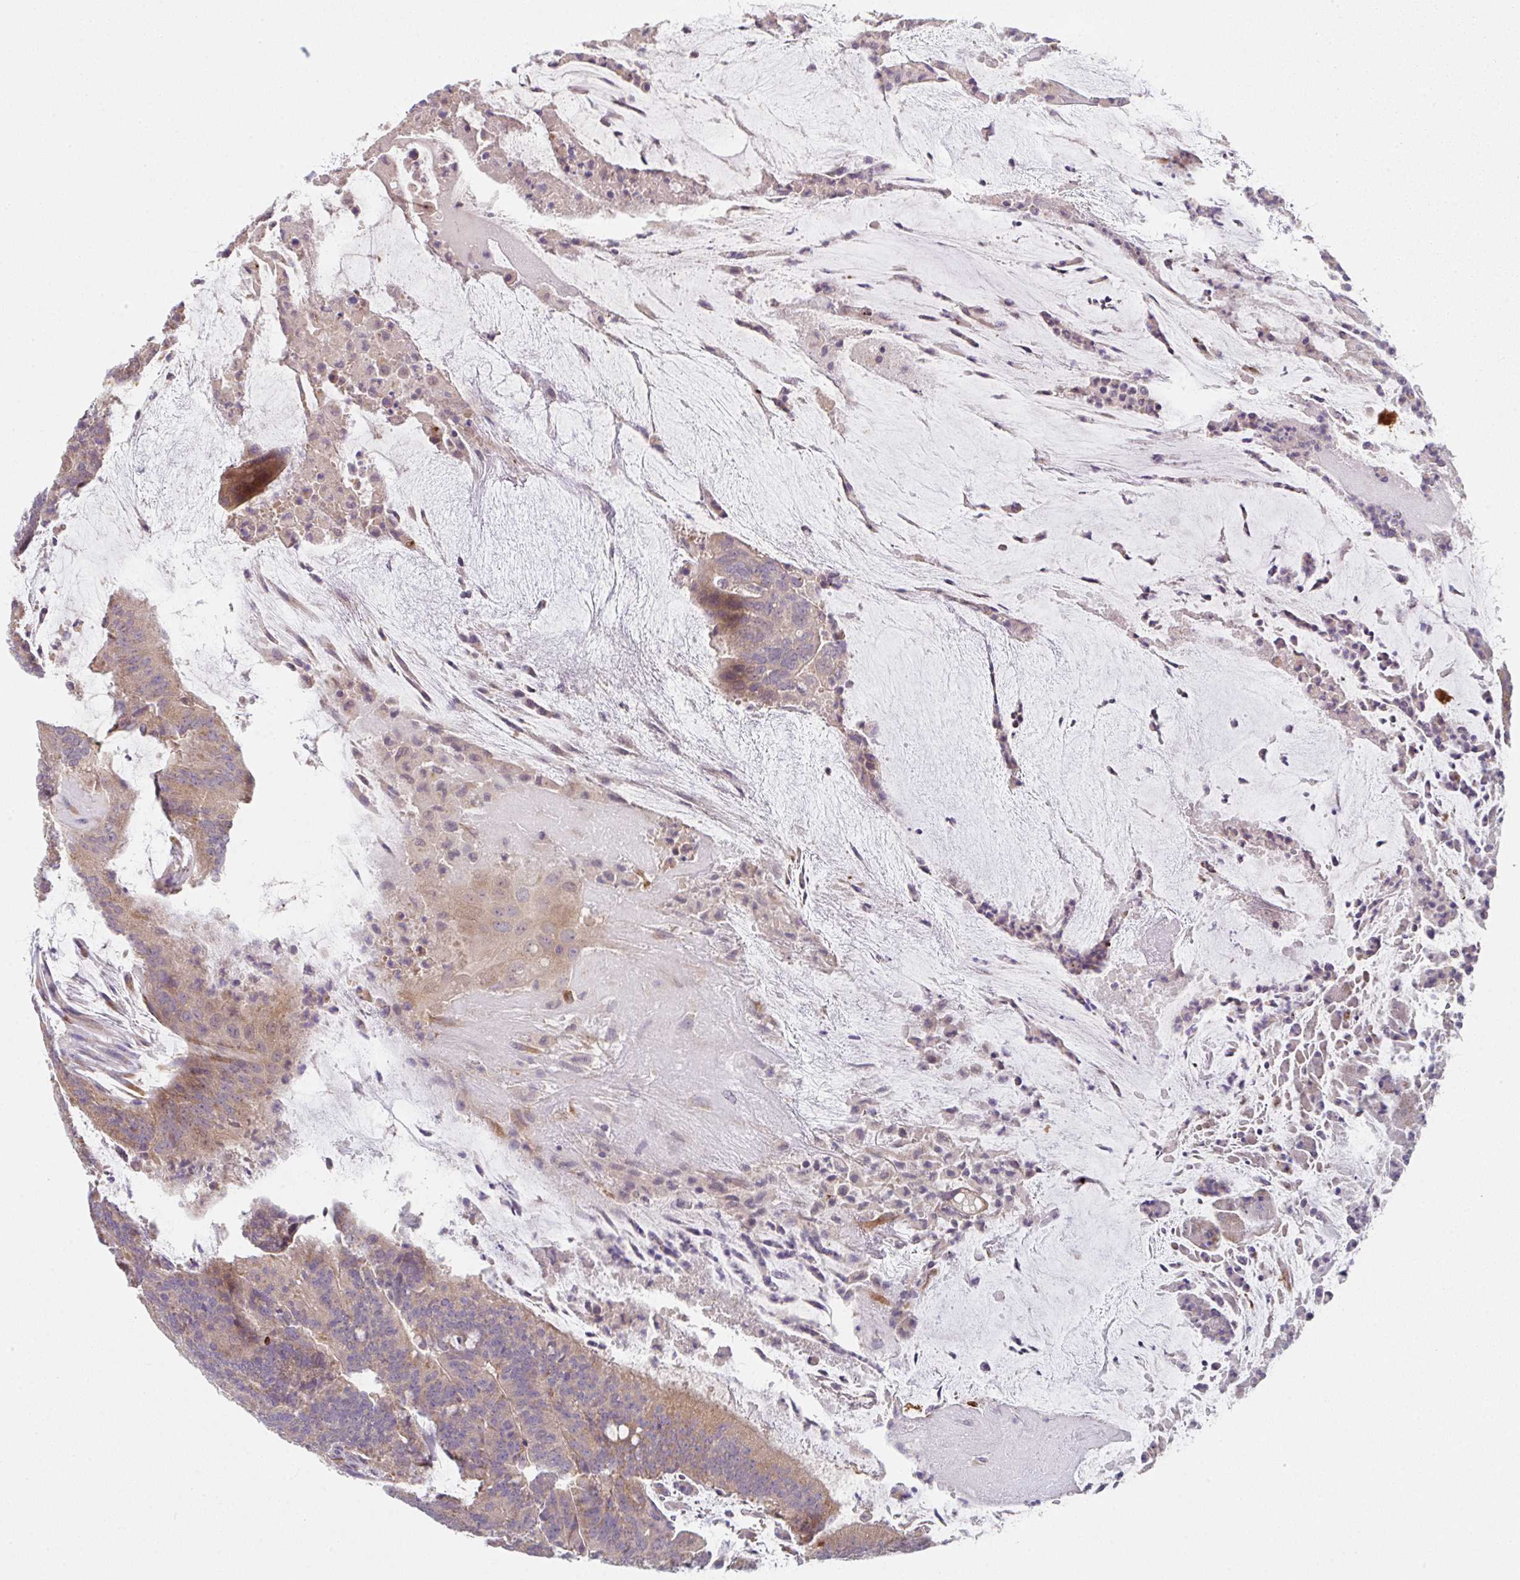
{"staining": {"intensity": "weak", "quantity": ">75%", "location": "cytoplasmic/membranous"}, "tissue": "colorectal cancer", "cell_type": "Tumor cells", "image_type": "cancer", "snomed": [{"axis": "morphology", "description": "Adenocarcinoma, NOS"}, {"axis": "topography", "description": "Colon"}], "caption": "Protein expression analysis of colorectal adenocarcinoma exhibits weak cytoplasmic/membranous staining in about >75% of tumor cells.", "gene": "TSPAN31", "patient": {"sex": "female", "age": 43}}